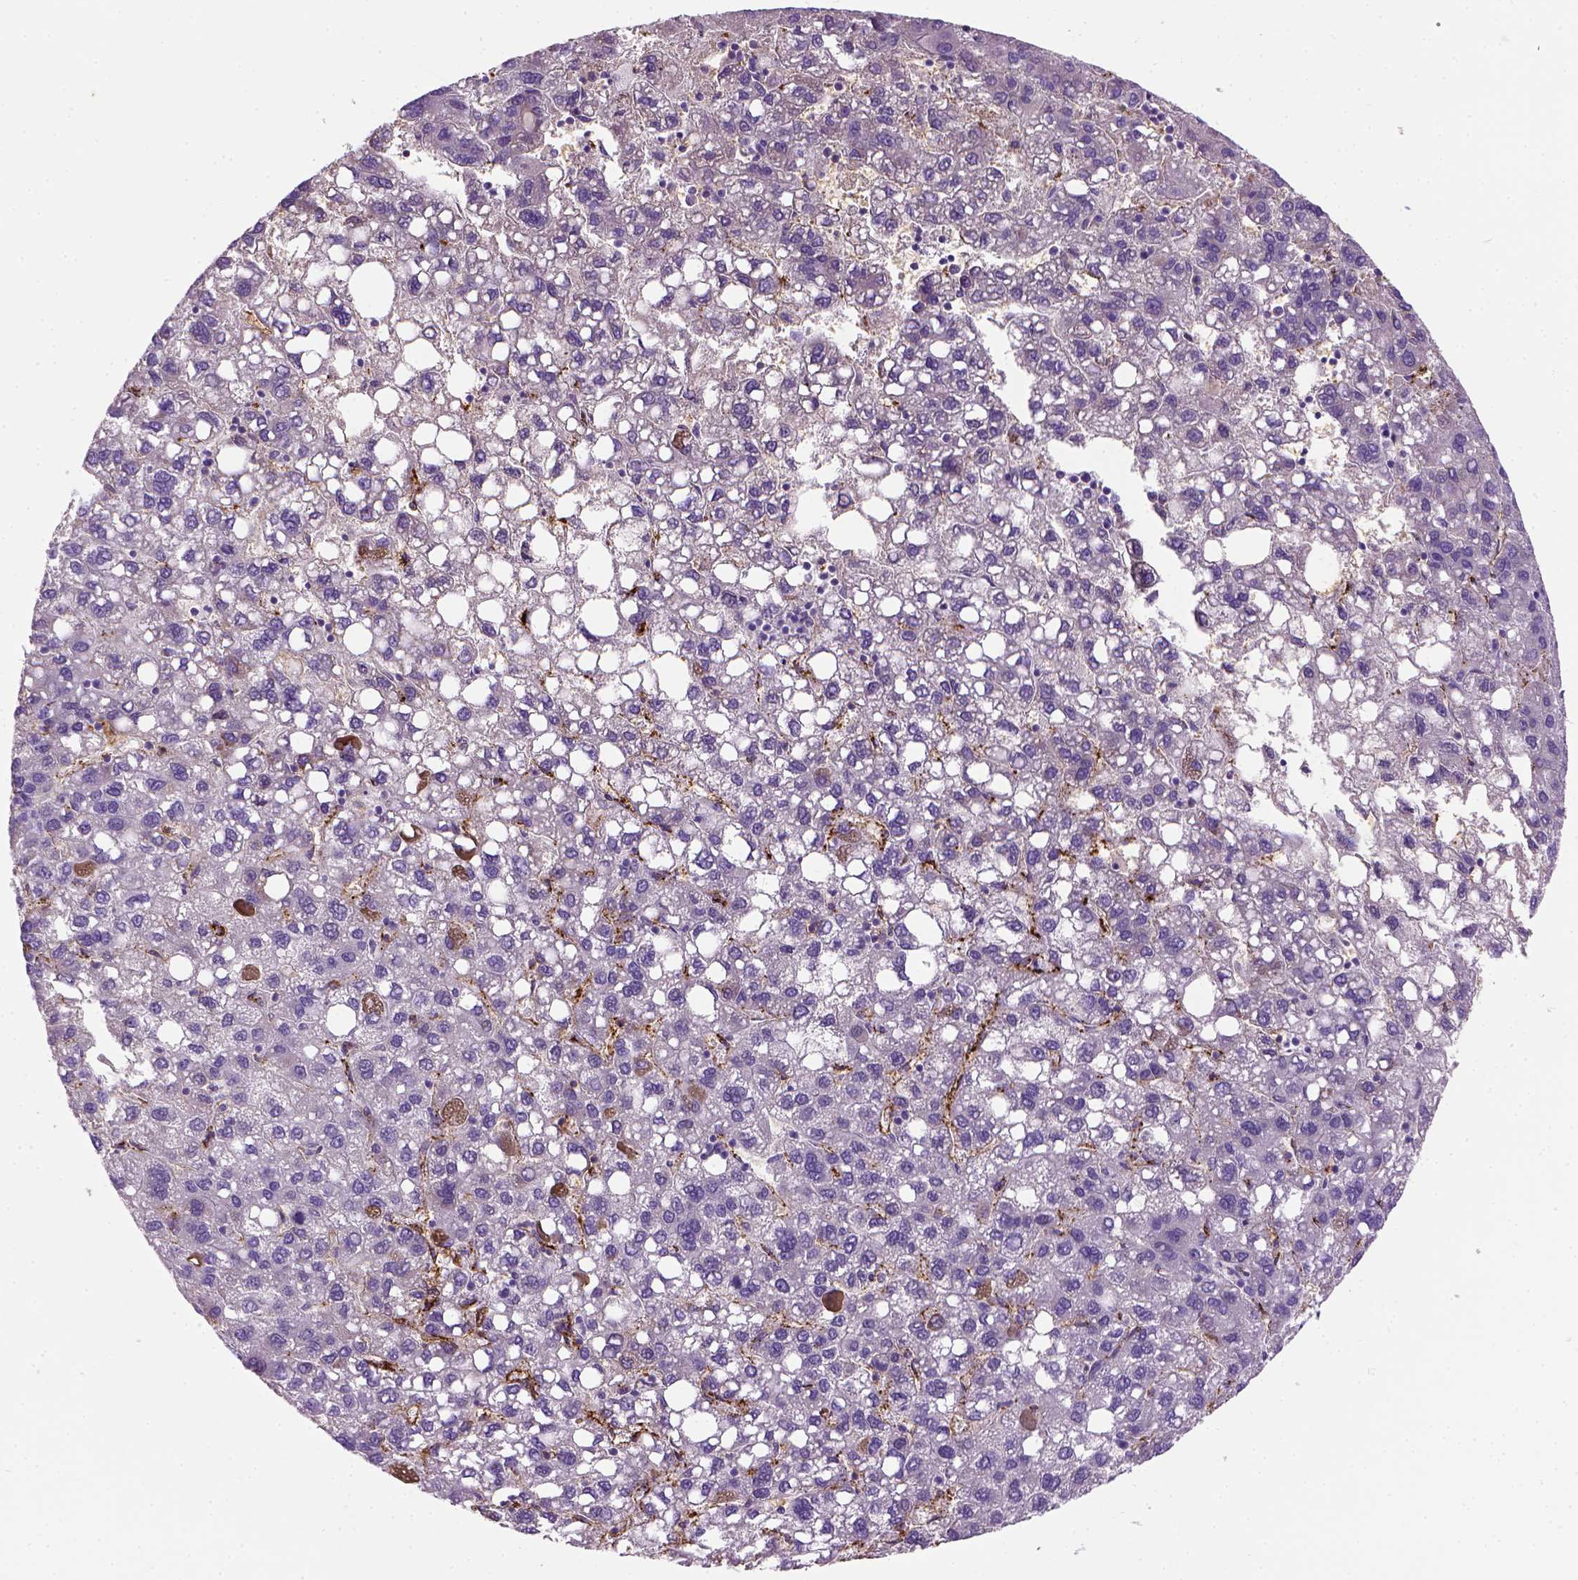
{"staining": {"intensity": "negative", "quantity": "none", "location": "none"}, "tissue": "liver cancer", "cell_type": "Tumor cells", "image_type": "cancer", "snomed": [{"axis": "morphology", "description": "Carcinoma, Hepatocellular, NOS"}, {"axis": "topography", "description": "Liver"}], "caption": "Tumor cells show no significant protein staining in liver hepatocellular carcinoma.", "gene": "VWF", "patient": {"sex": "female", "age": 82}}